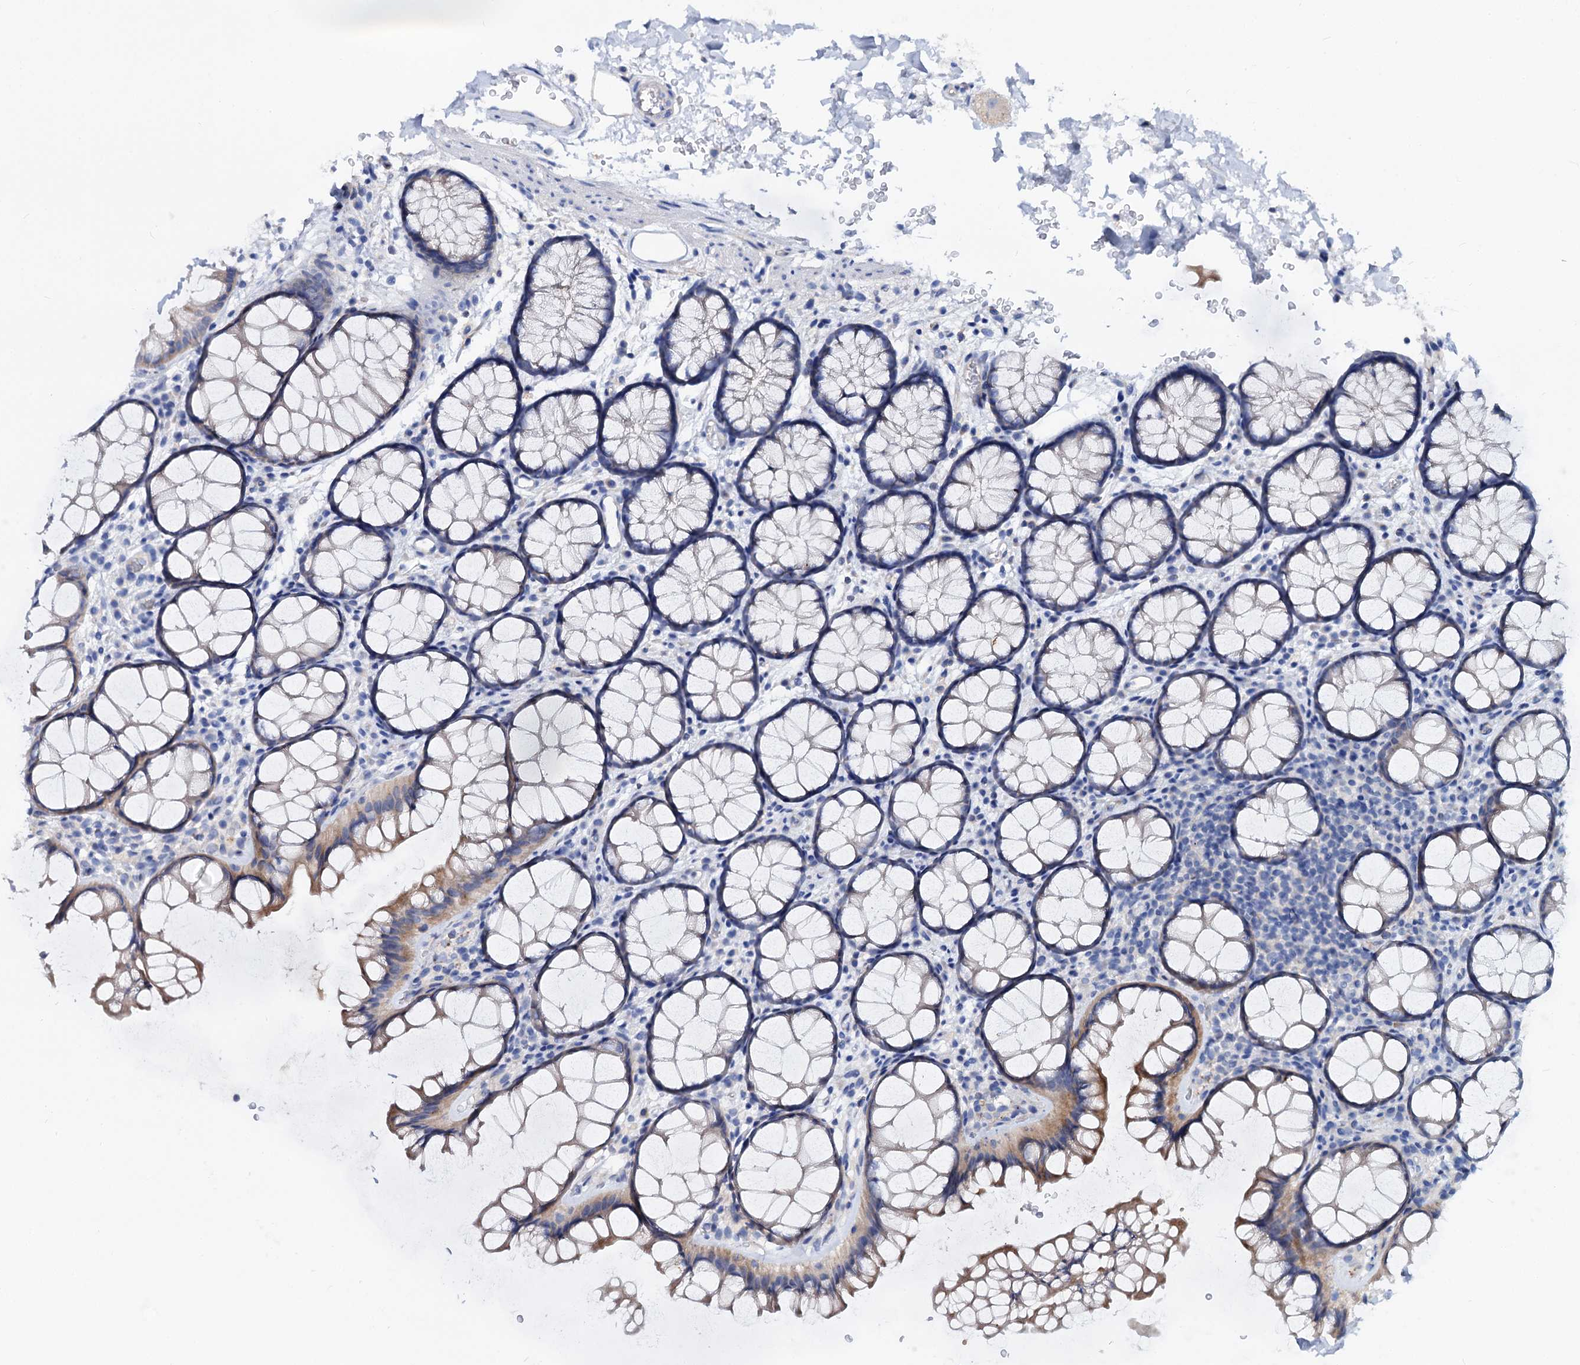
{"staining": {"intensity": "negative", "quantity": "none", "location": "none"}, "tissue": "colon", "cell_type": "Endothelial cells", "image_type": "normal", "snomed": [{"axis": "morphology", "description": "Normal tissue, NOS"}, {"axis": "topography", "description": "Colon"}], "caption": "Immunohistochemistry (IHC) of benign colon exhibits no positivity in endothelial cells.", "gene": "DYDC2", "patient": {"sex": "female", "age": 82}}